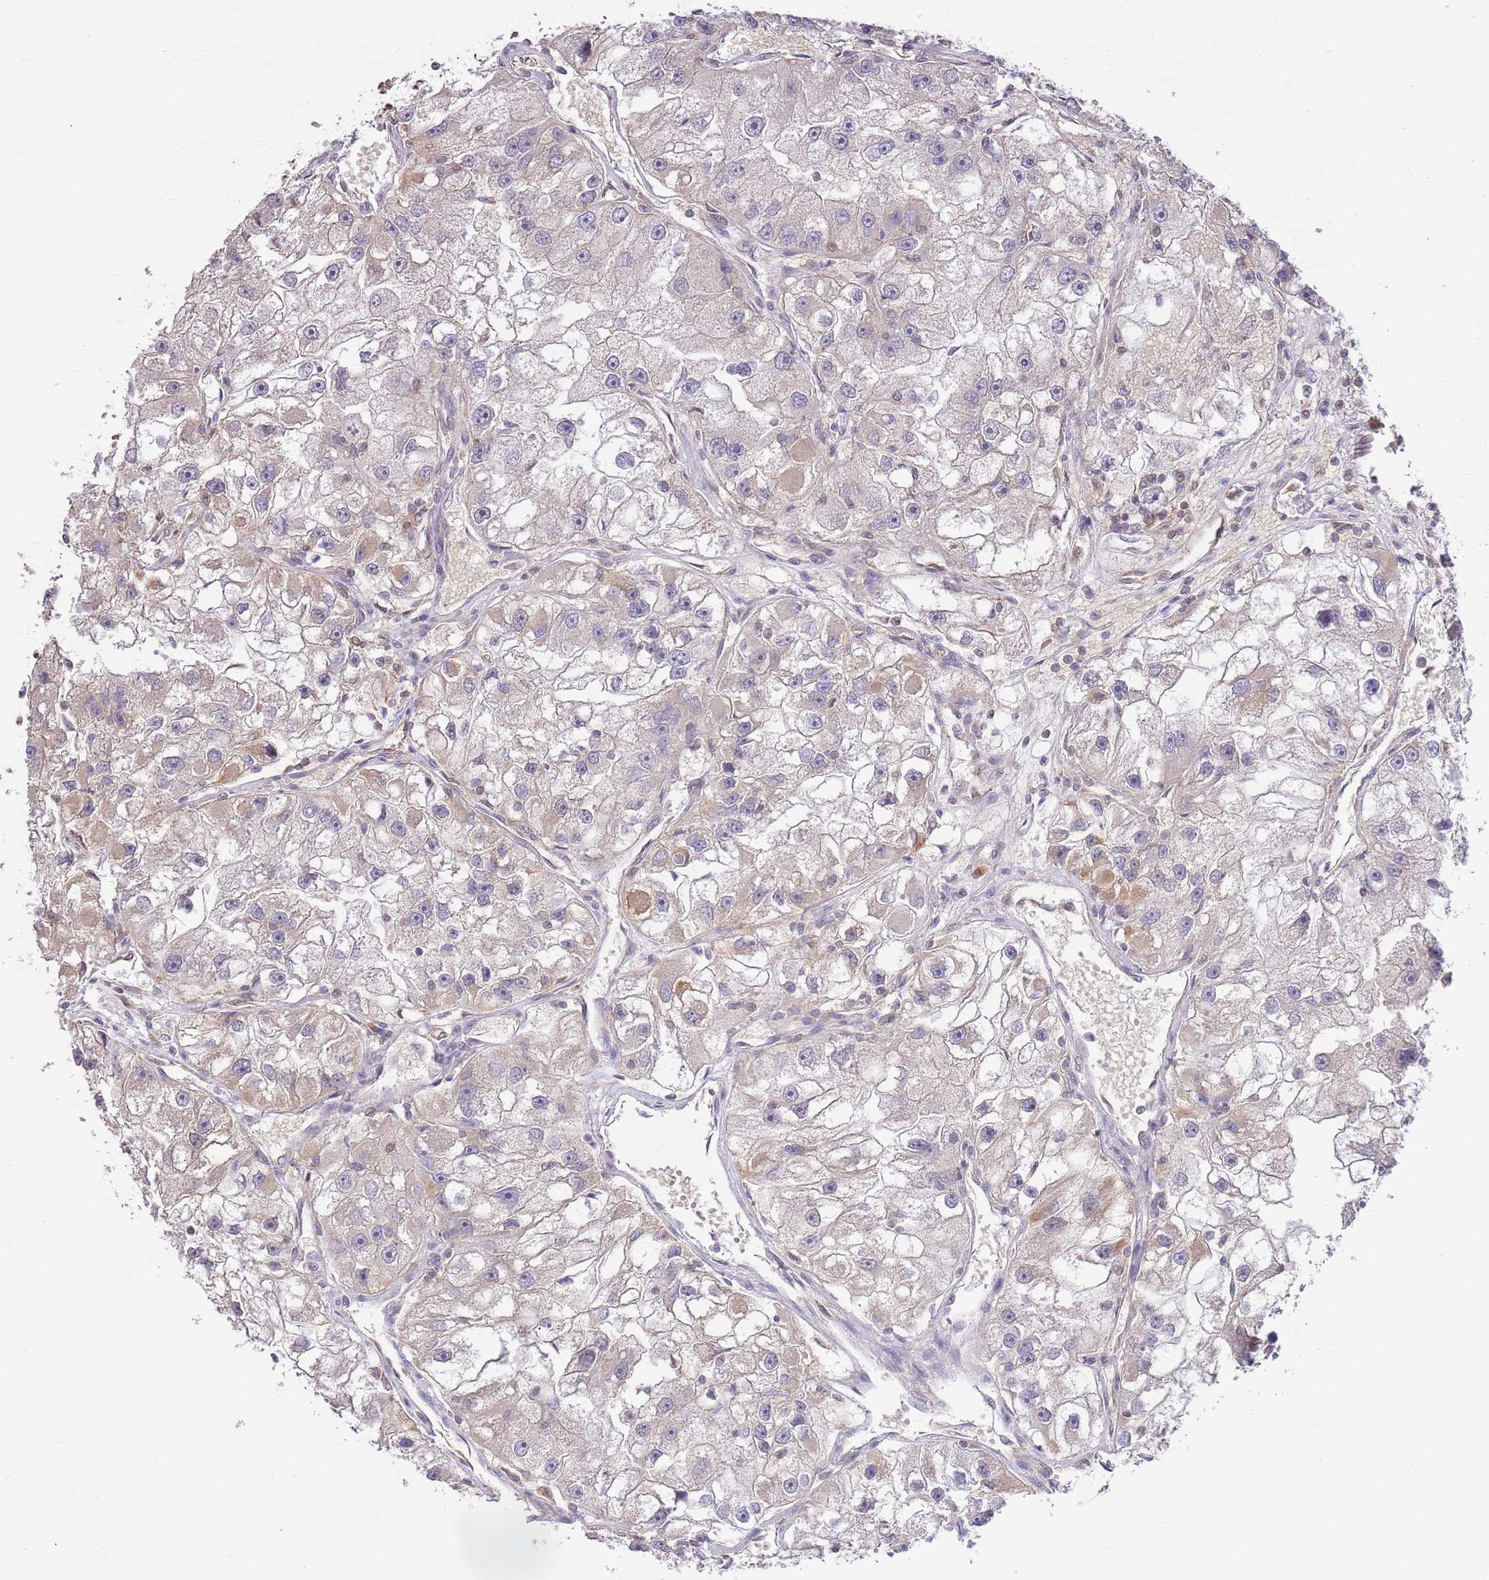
{"staining": {"intensity": "negative", "quantity": "none", "location": "none"}, "tissue": "renal cancer", "cell_type": "Tumor cells", "image_type": "cancer", "snomed": [{"axis": "morphology", "description": "Adenocarcinoma, NOS"}, {"axis": "topography", "description": "Kidney"}], "caption": "Immunohistochemical staining of human renal cancer exhibits no significant positivity in tumor cells.", "gene": "NSFL1C", "patient": {"sex": "male", "age": 63}}